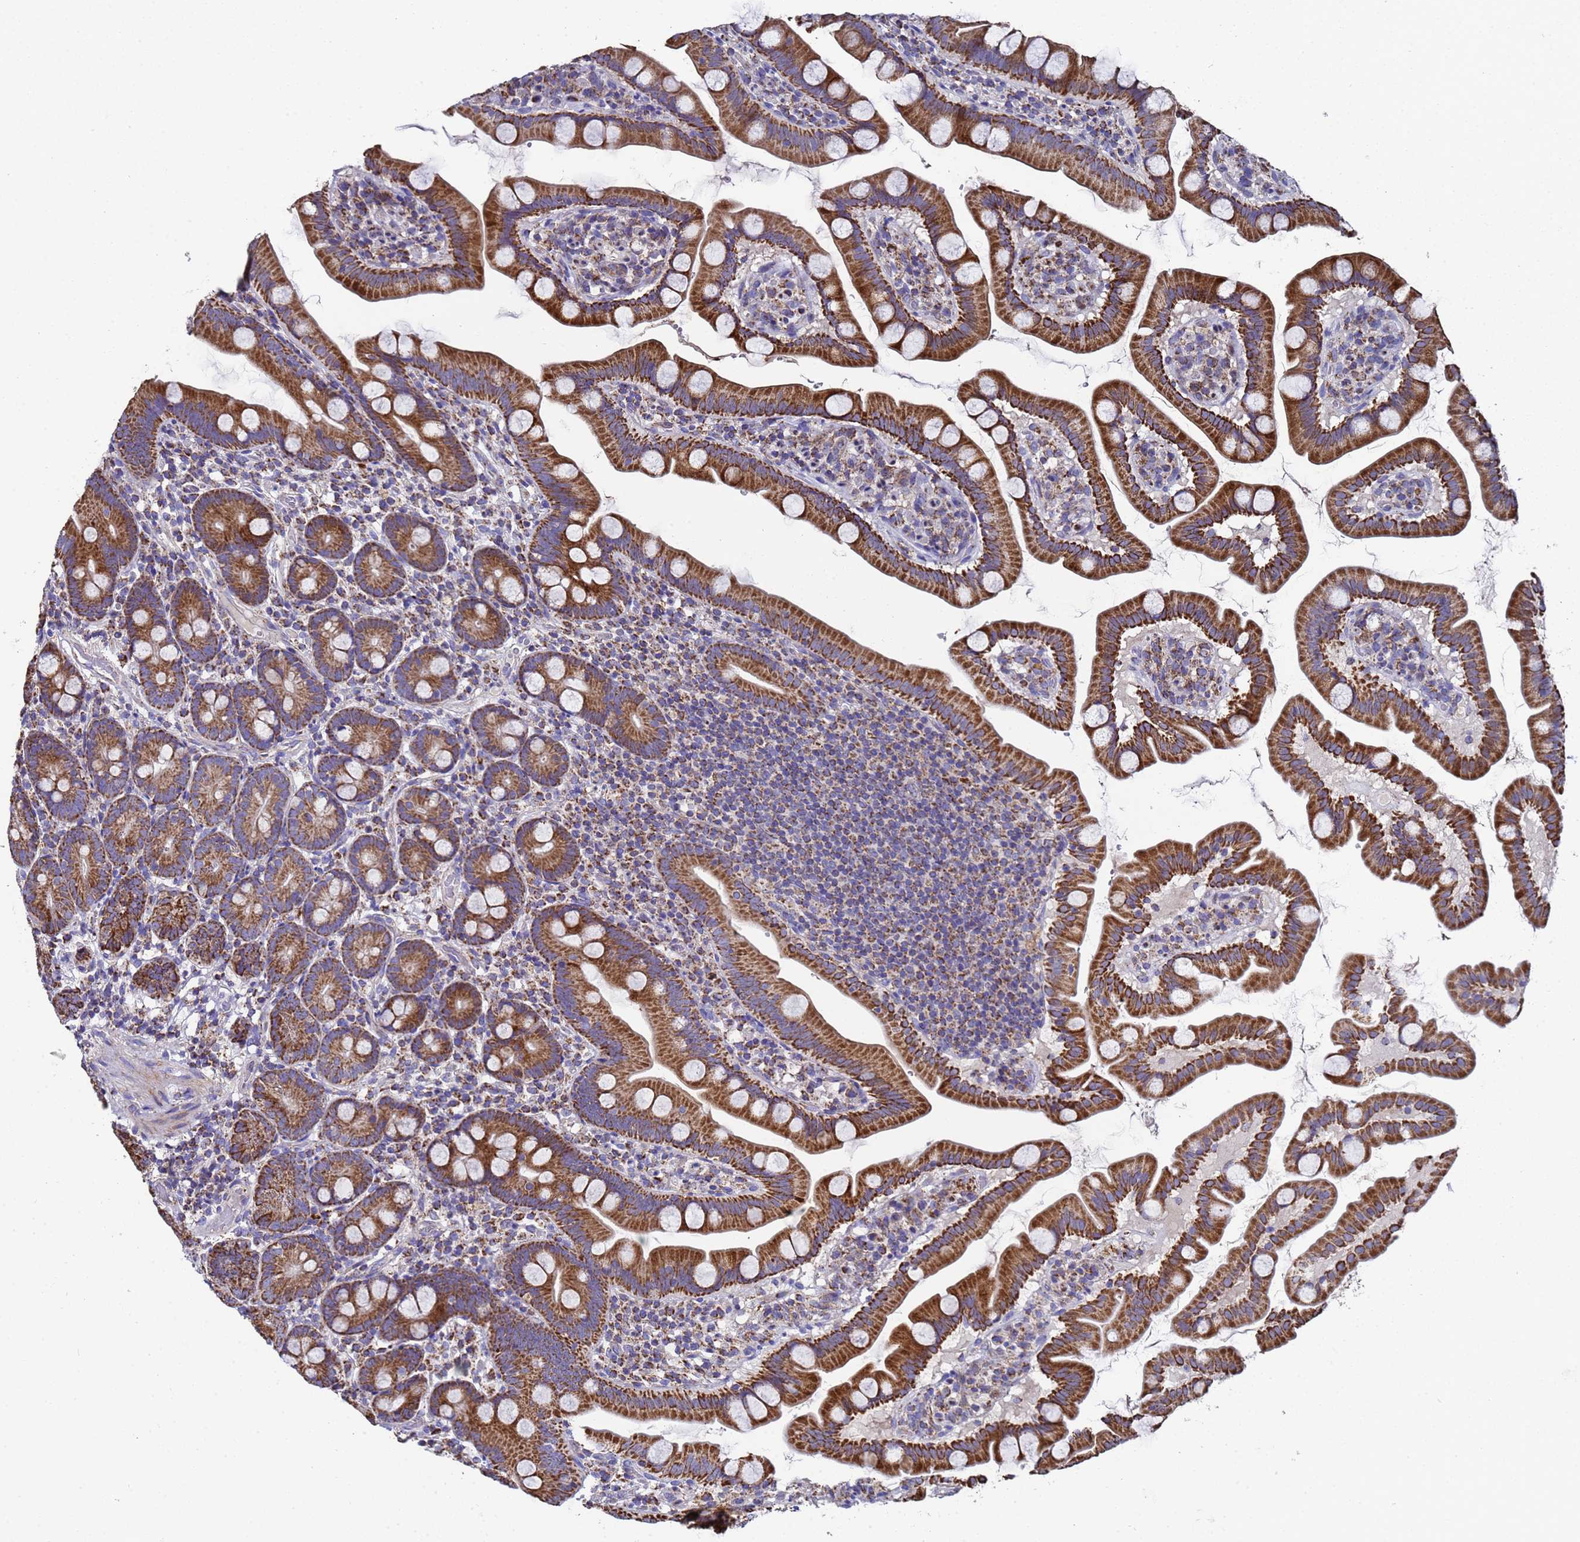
{"staining": {"intensity": "strong", "quantity": ">75%", "location": "cytoplasmic/membranous"}, "tissue": "small intestine", "cell_type": "Glandular cells", "image_type": "normal", "snomed": [{"axis": "morphology", "description": "Normal tissue, NOS"}, {"axis": "topography", "description": "Small intestine"}], "caption": "A high amount of strong cytoplasmic/membranous expression is appreciated in about >75% of glandular cells in benign small intestine.", "gene": "MRPS12", "patient": {"sex": "female", "age": 68}}